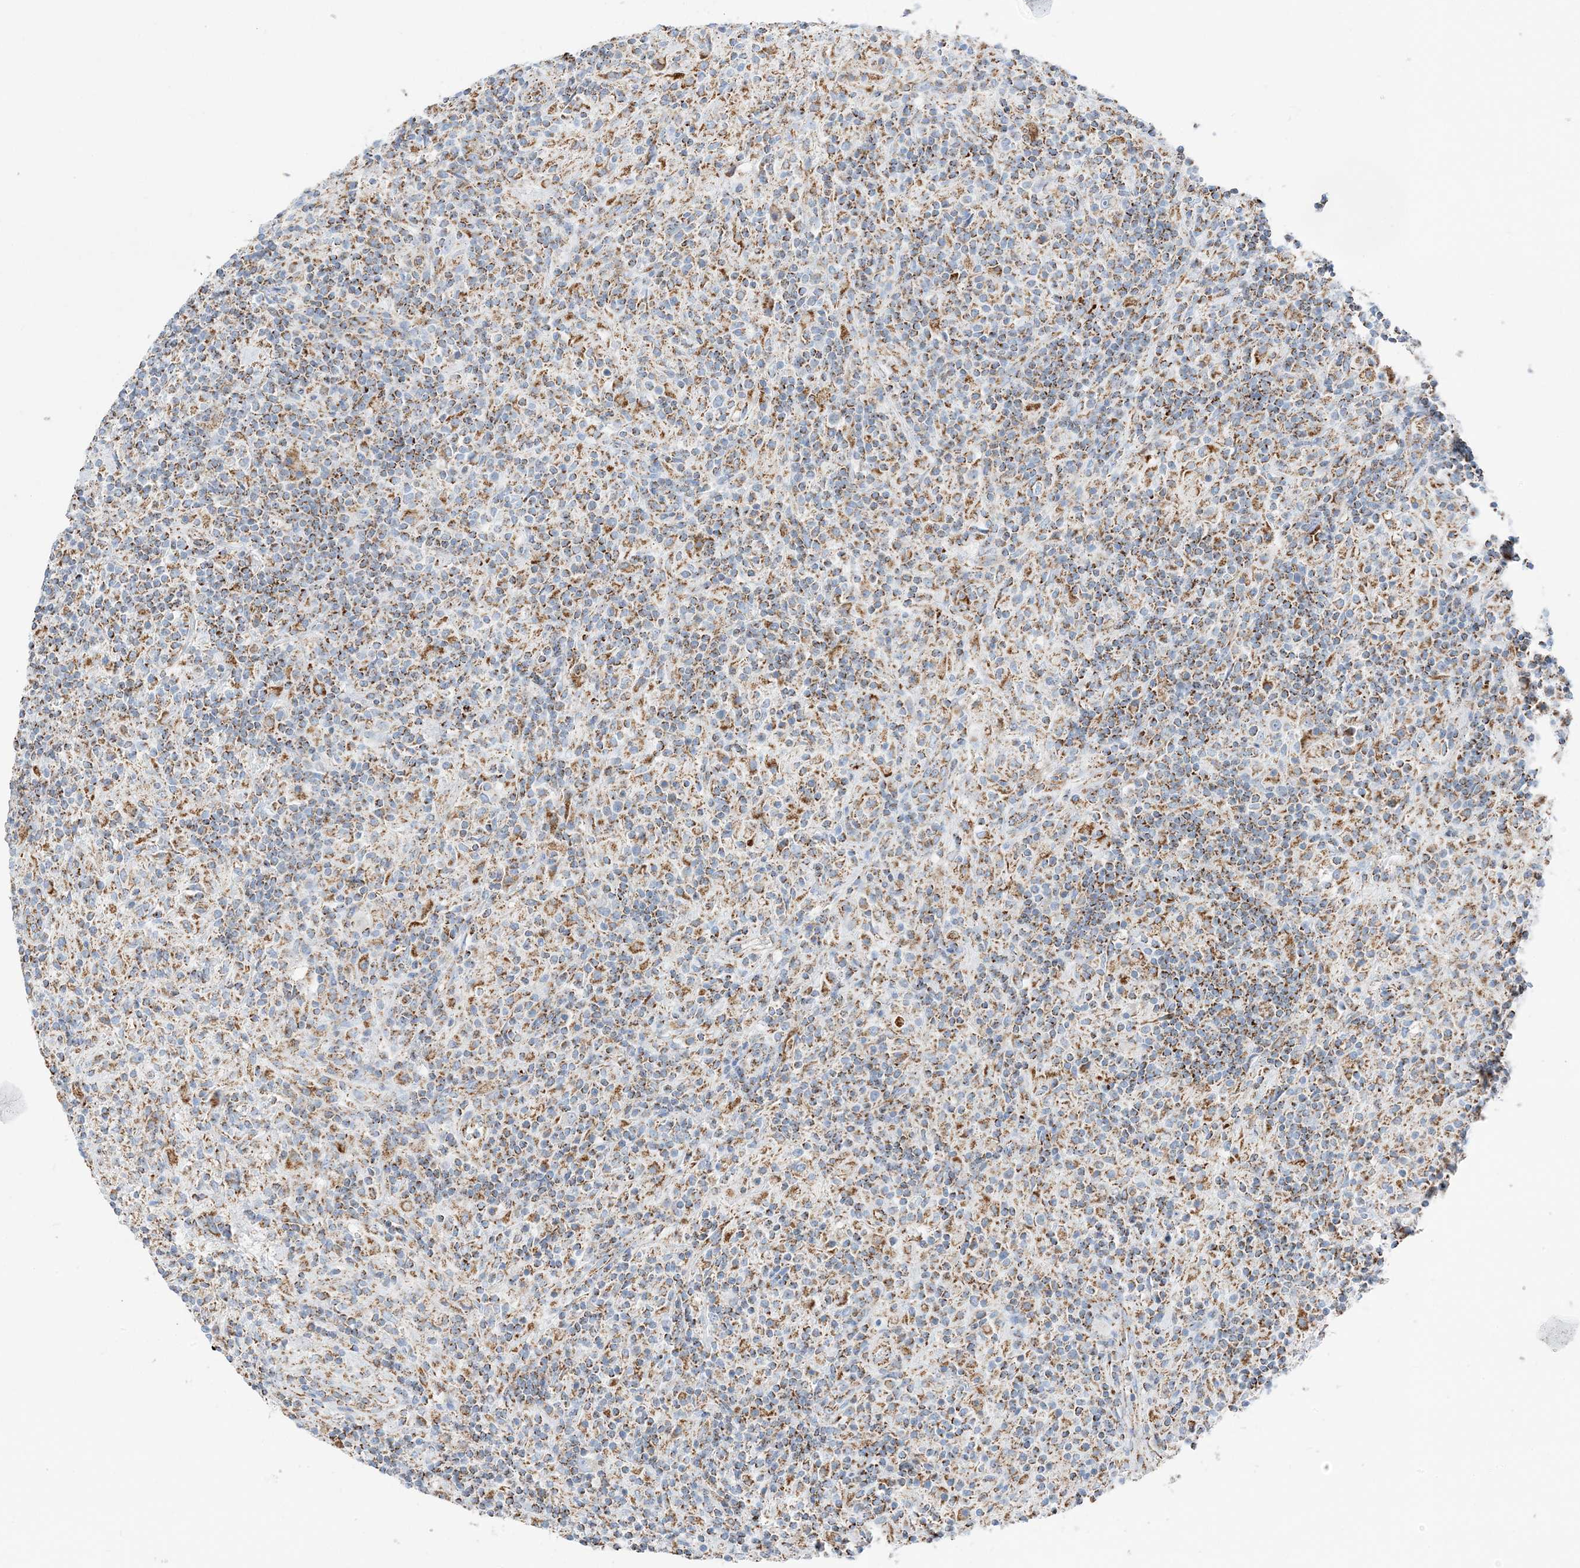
{"staining": {"intensity": "moderate", "quantity": ">75%", "location": "cytoplasmic/membranous"}, "tissue": "lymphoma", "cell_type": "Tumor cells", "image_type": "cancer", "snomed": [{"axis": "morphology", "description": "Hodgkin's disease, NOS"}, {"axis": "topography", "description": "Lymph node"}], "caption": "Protein staining of Hodgkin's disease tissue shows moderate cytoplasmic/membranous expression in about >75% of tumor cells.", "gene": "CAPN13", "patient": {"sex": "male", "age": 70}}